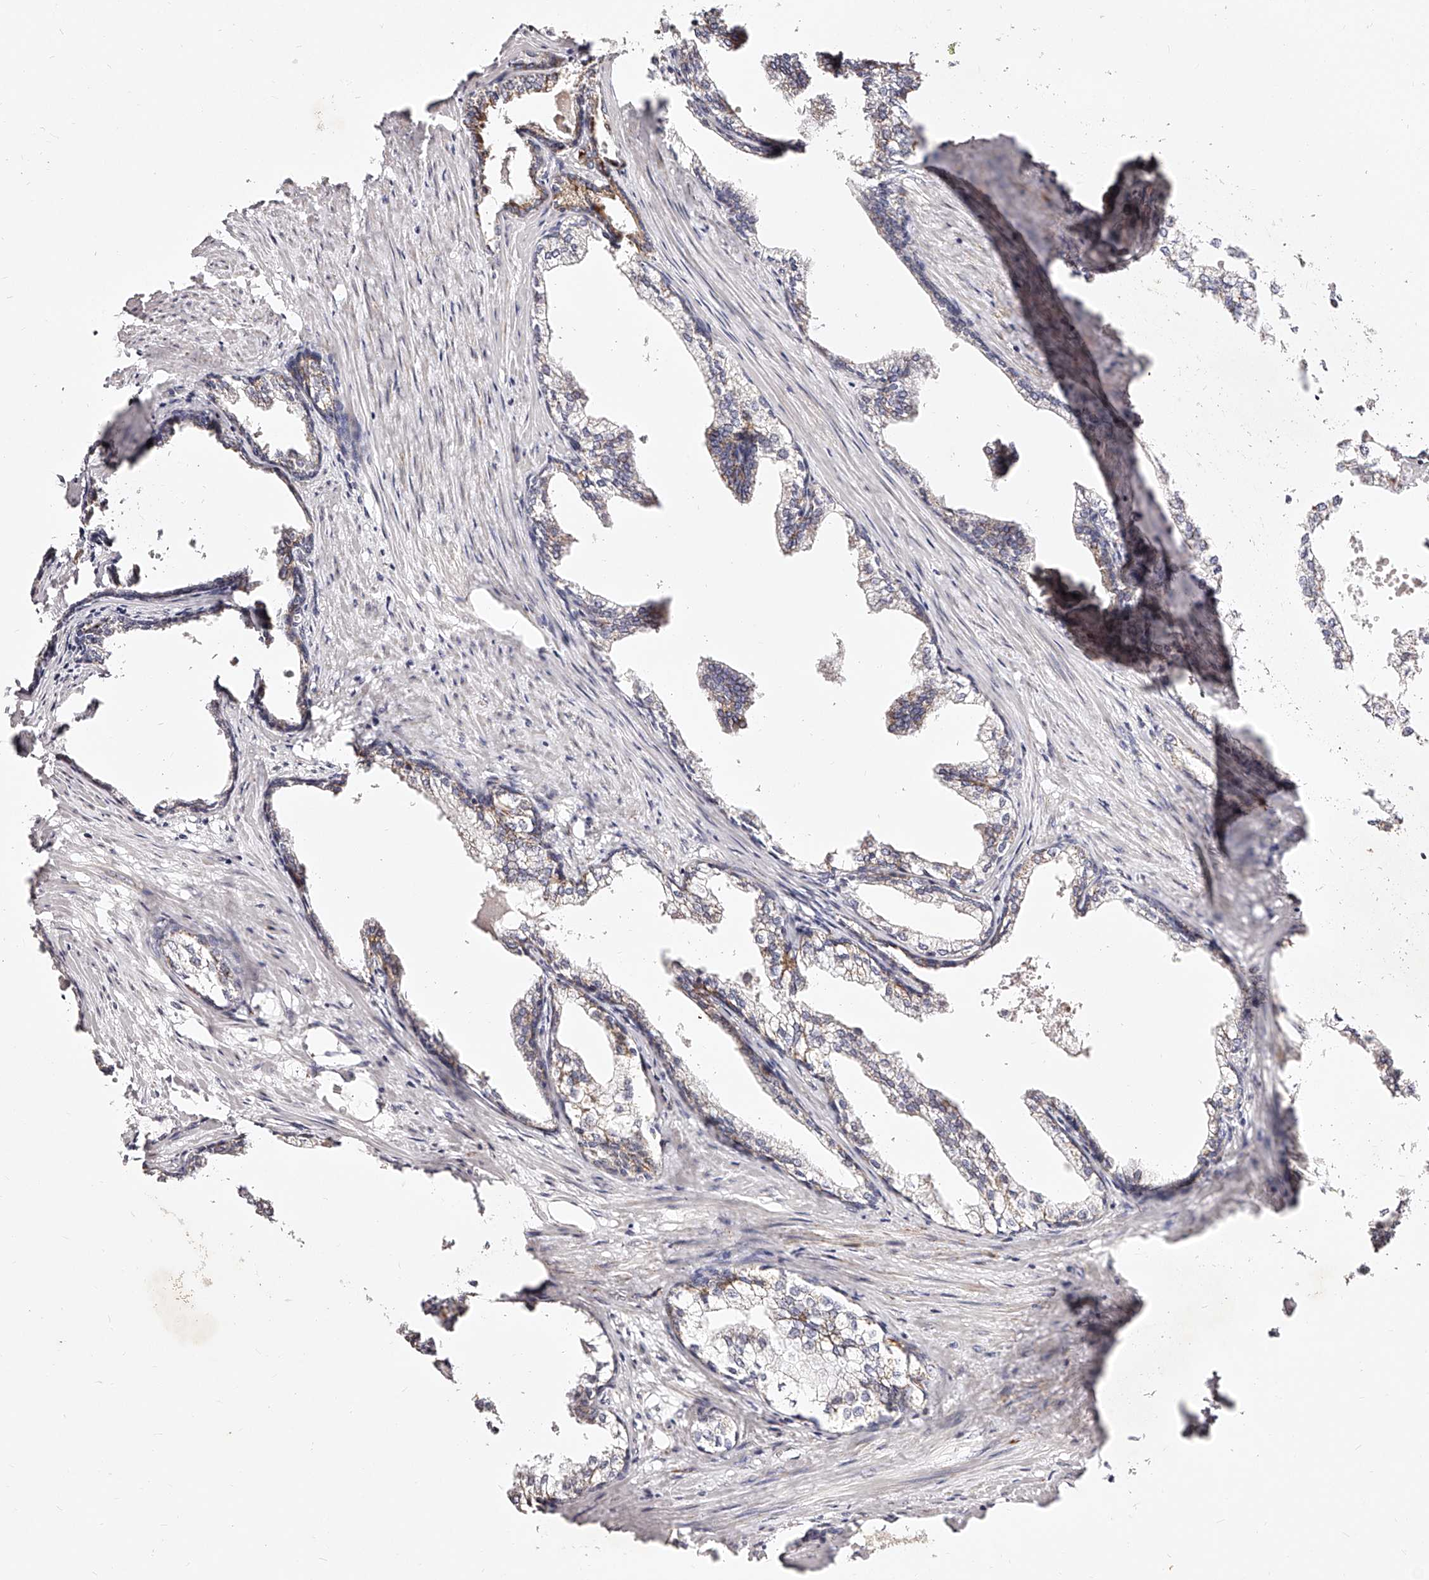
{"staining": {"intensity": "weak", "quantity": "<25%", "location": "cytoplasmic/membranous"}, "tissue": "prostate cancer", "cell_type": "Tumor cells", "image_type": "cancer", "snomed": [{"axis": "morphology", "description": "Adenocarcinoma, High grade"}, {"axis": "topography", "description": "Prostate"}], "caption": "Histopathology image shows no significant protein positivity in tumor cells of high-grade adenocarcinoma (prostate).", "gene": "NDUFV3", "patient": {"sex": "male", "age": 58}}